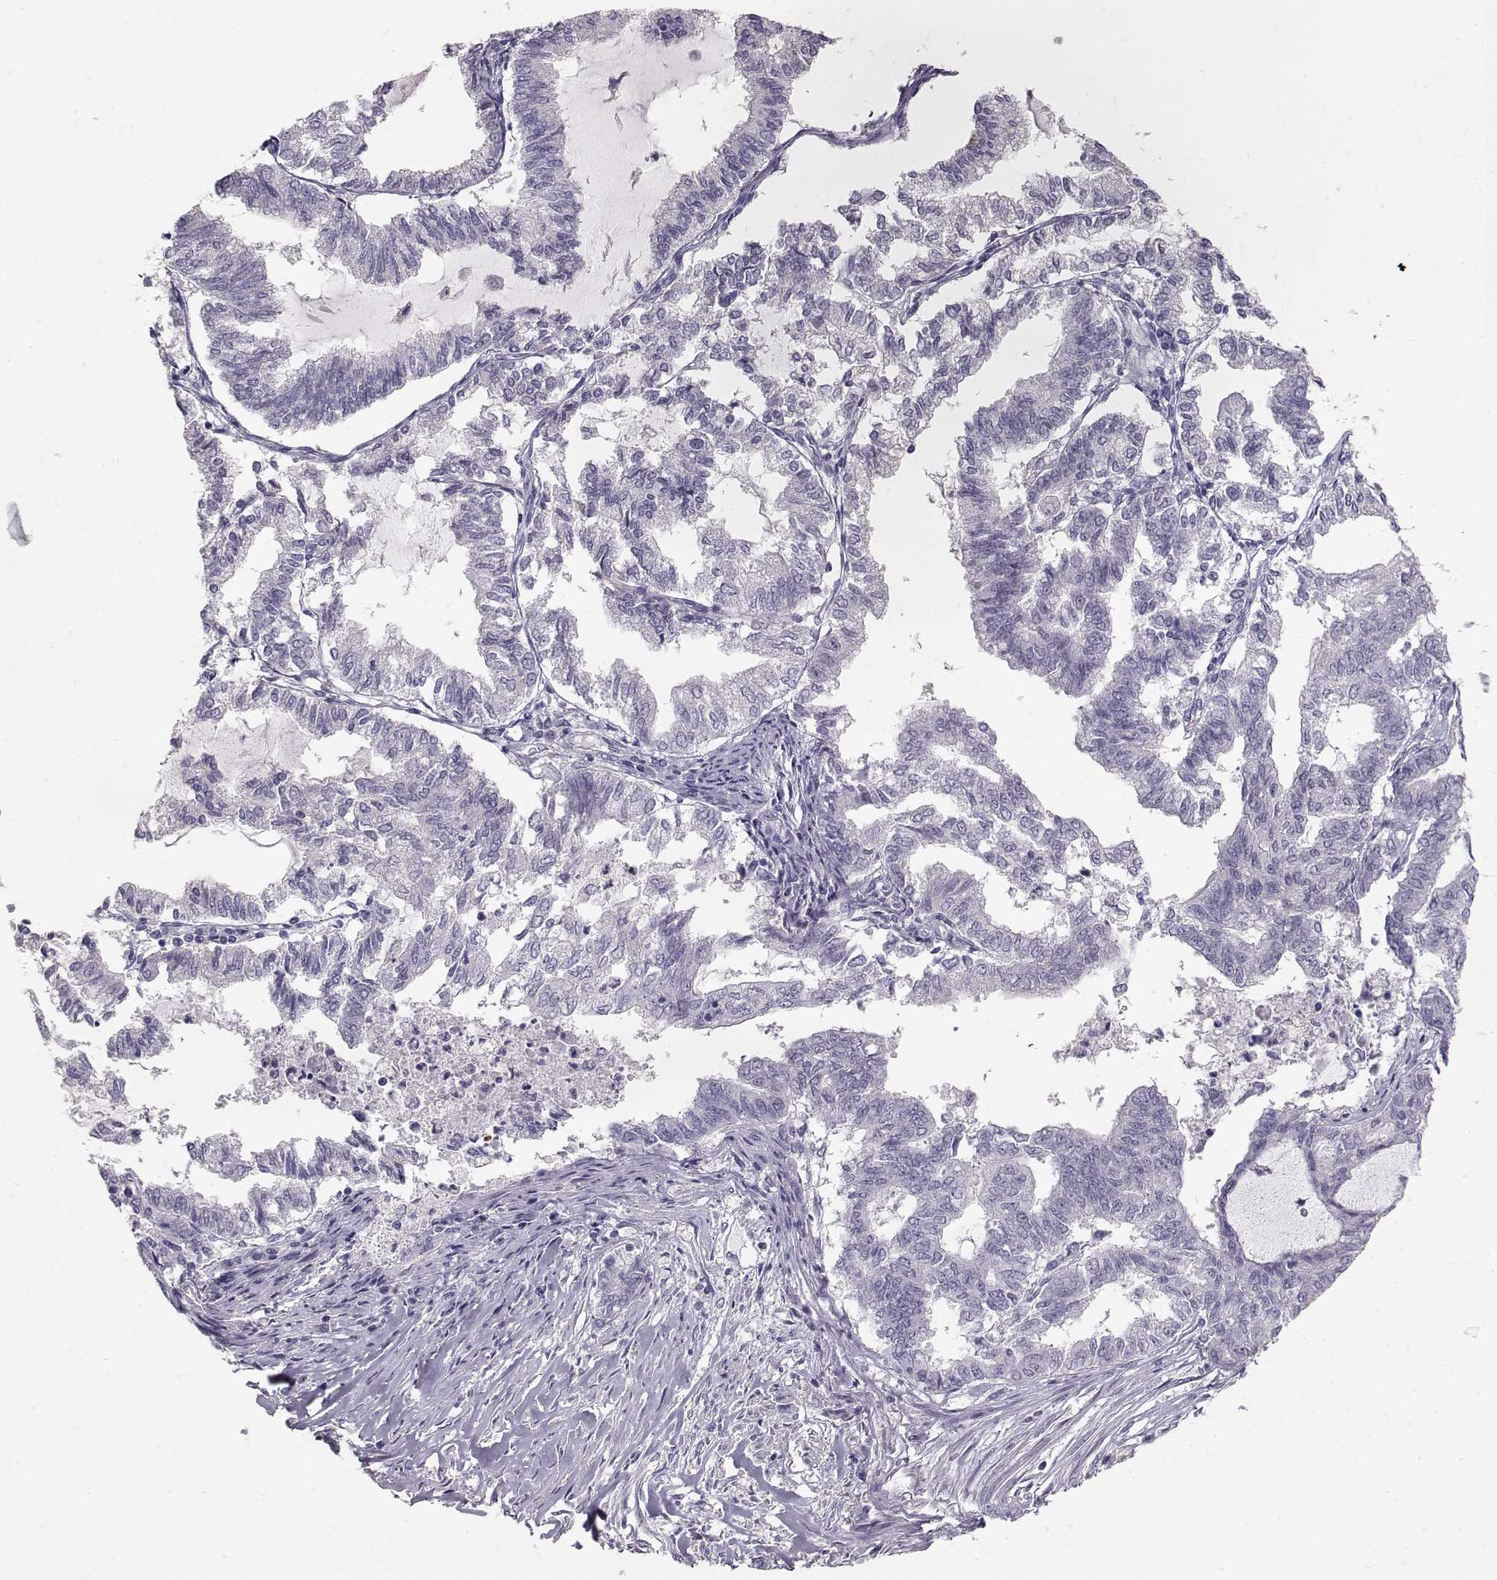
{"staining": {"intensity": "negative", "quantity": "none", "location": "none"}, "tissue": "endometrial cancer", "cell_type": "Tumor cells", "image_type": "cancer", "snomed": [{"axis": "morphology", "description": "Adenocarcinoma, NOS"}, {"axis": "topography", "description": "Endometrium"}], "caption": "This is an IHC micrograph of human endometrial adenocarcinoma. There is no positivity in tumor cells.", "gene": "SLC18A1", "patient": {"sex": "female", "age": 79}}